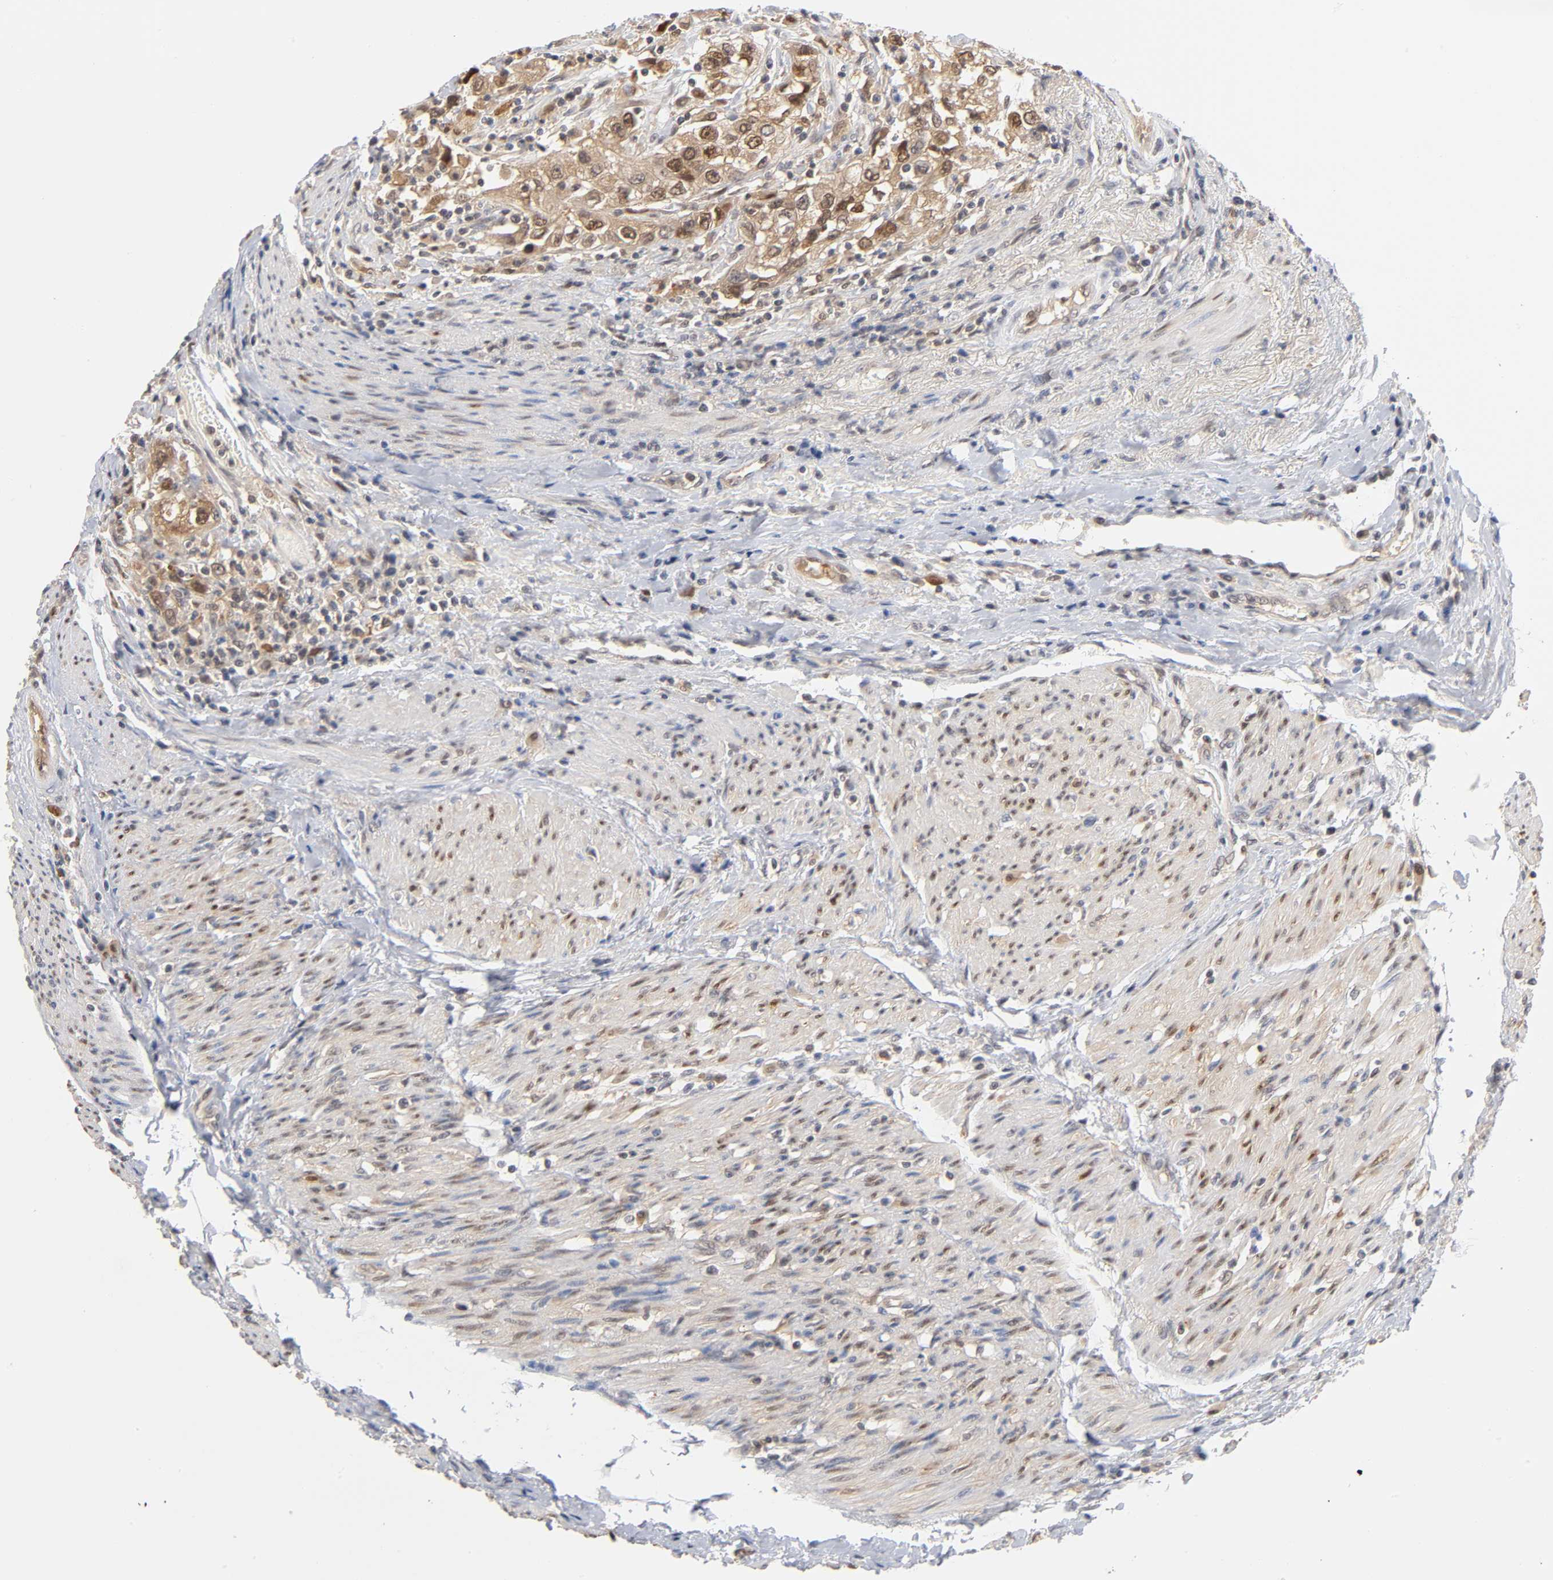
{"staining": {"intensity": "strong", "quantity": ">75%", "location": "cytoplasmic/membranous"}, "tissue": "urothelial cancer", "cell_type": "Tumor cells", "image_type": "cancer", "snomed": [{"axis": "morphology", "description": "Urothelial carcinoma, High grade"}, {"axis": "topography", "description": "Urinary bladder"}], "caption": "A brown stain highlights strong cytoplasmic/membranous positivity of a protein in human urothelial cancer tumor cells. Immunohistochemistry stains the protein in brown and the nuclei are stained blue.", "gene": "DFFB", "patient": {"sex": "female", "age": 80}}